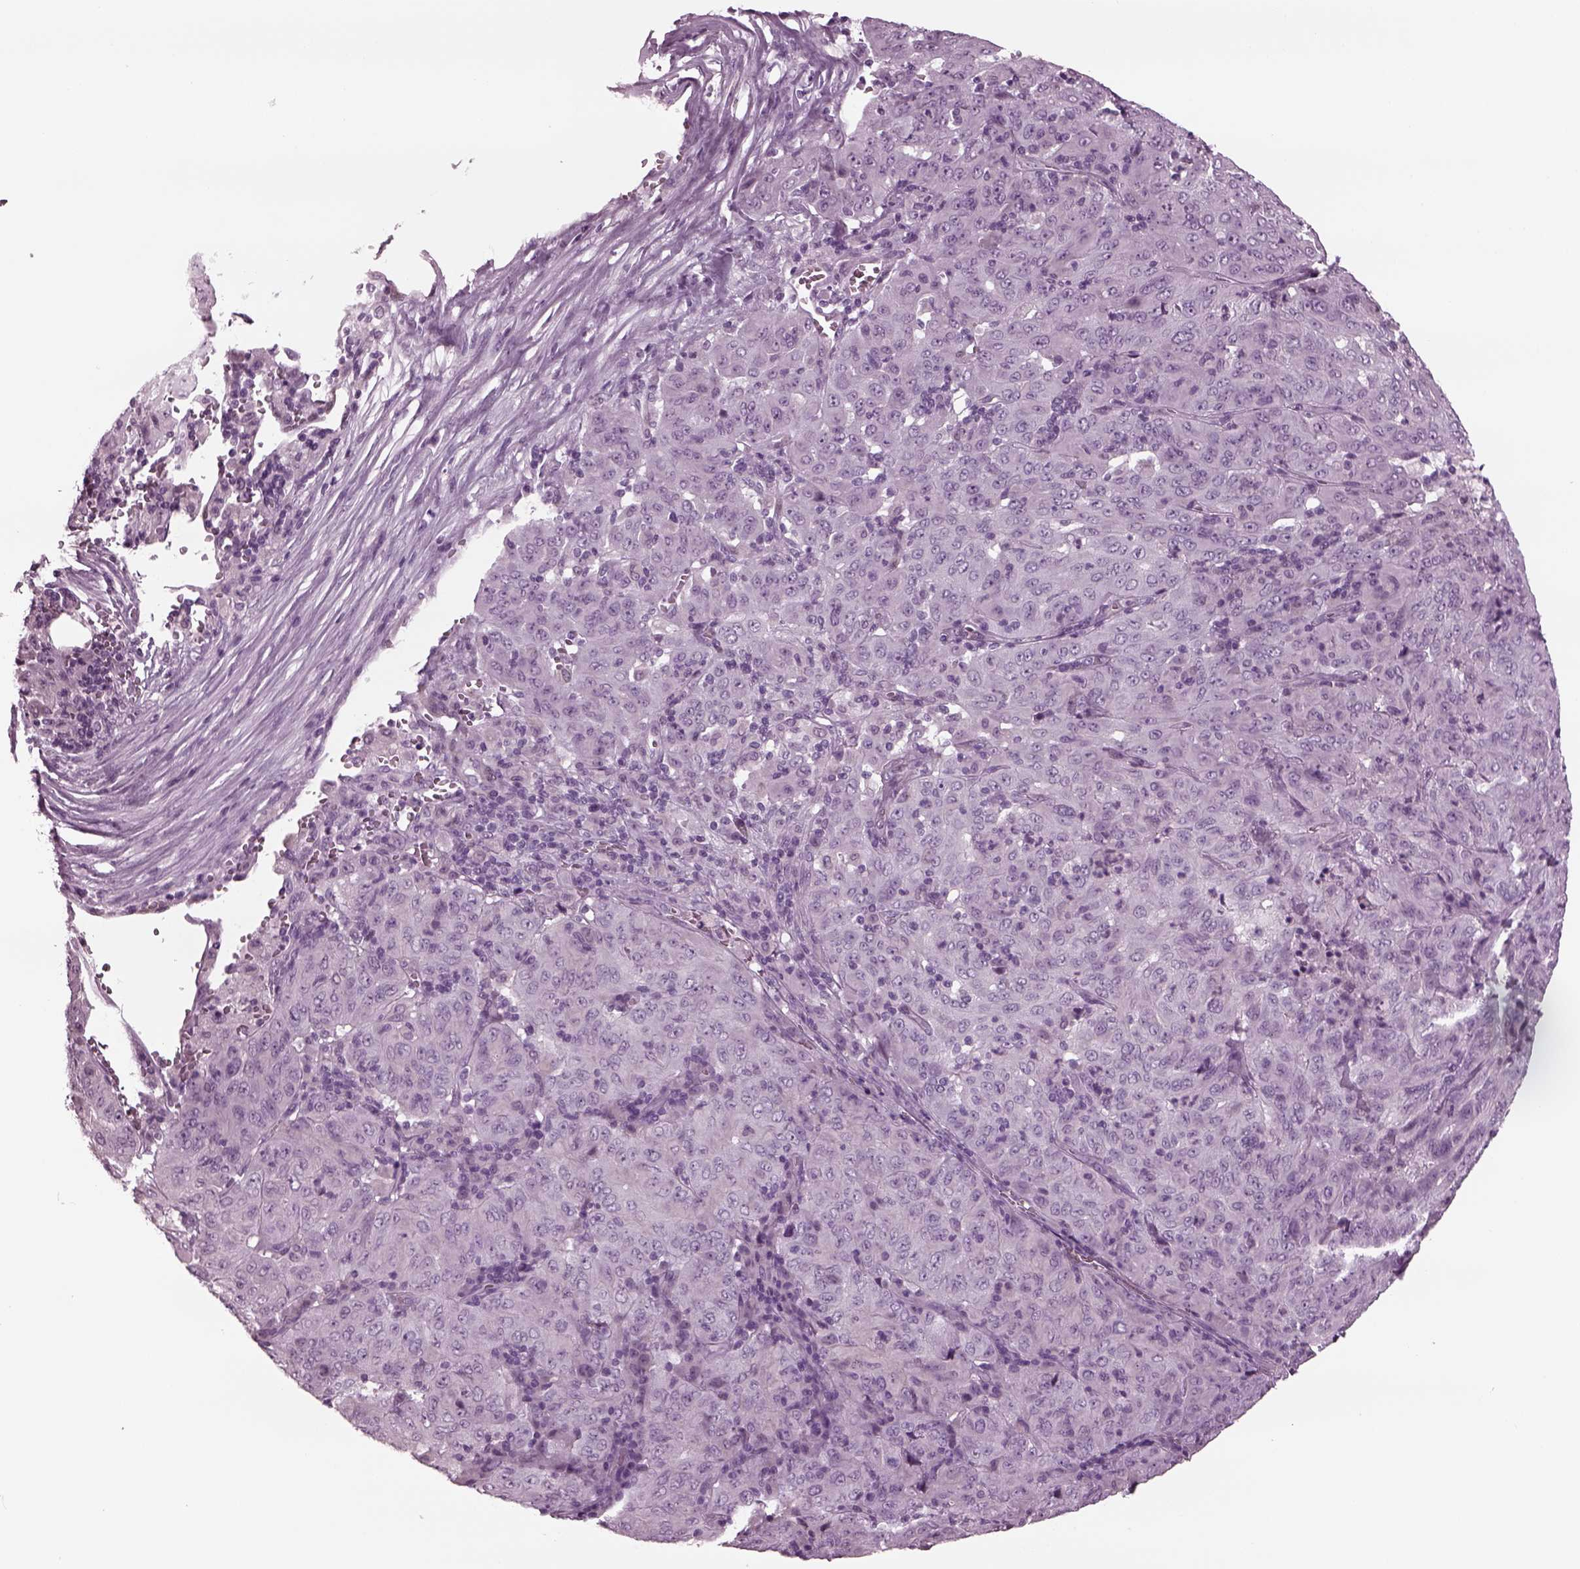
{"staining": {"intensity": "negative", "quantity": "none", "location": "none"}, "tissue": "pancreatic cancer", "cell_type": "Tumor cells", "image_type": "cancer", "snomed": [{"axis": "morphology", "description": "Adenocarcinoma, NOS"}, {"axis": "topography", "description": "Pancreas"}], "caption": "Tumor cells are negative for protein expression in human adenocarcinoma (pancreatic).", "gene": "TPPP2", "patient": {"sex": "male", "age": 63}}